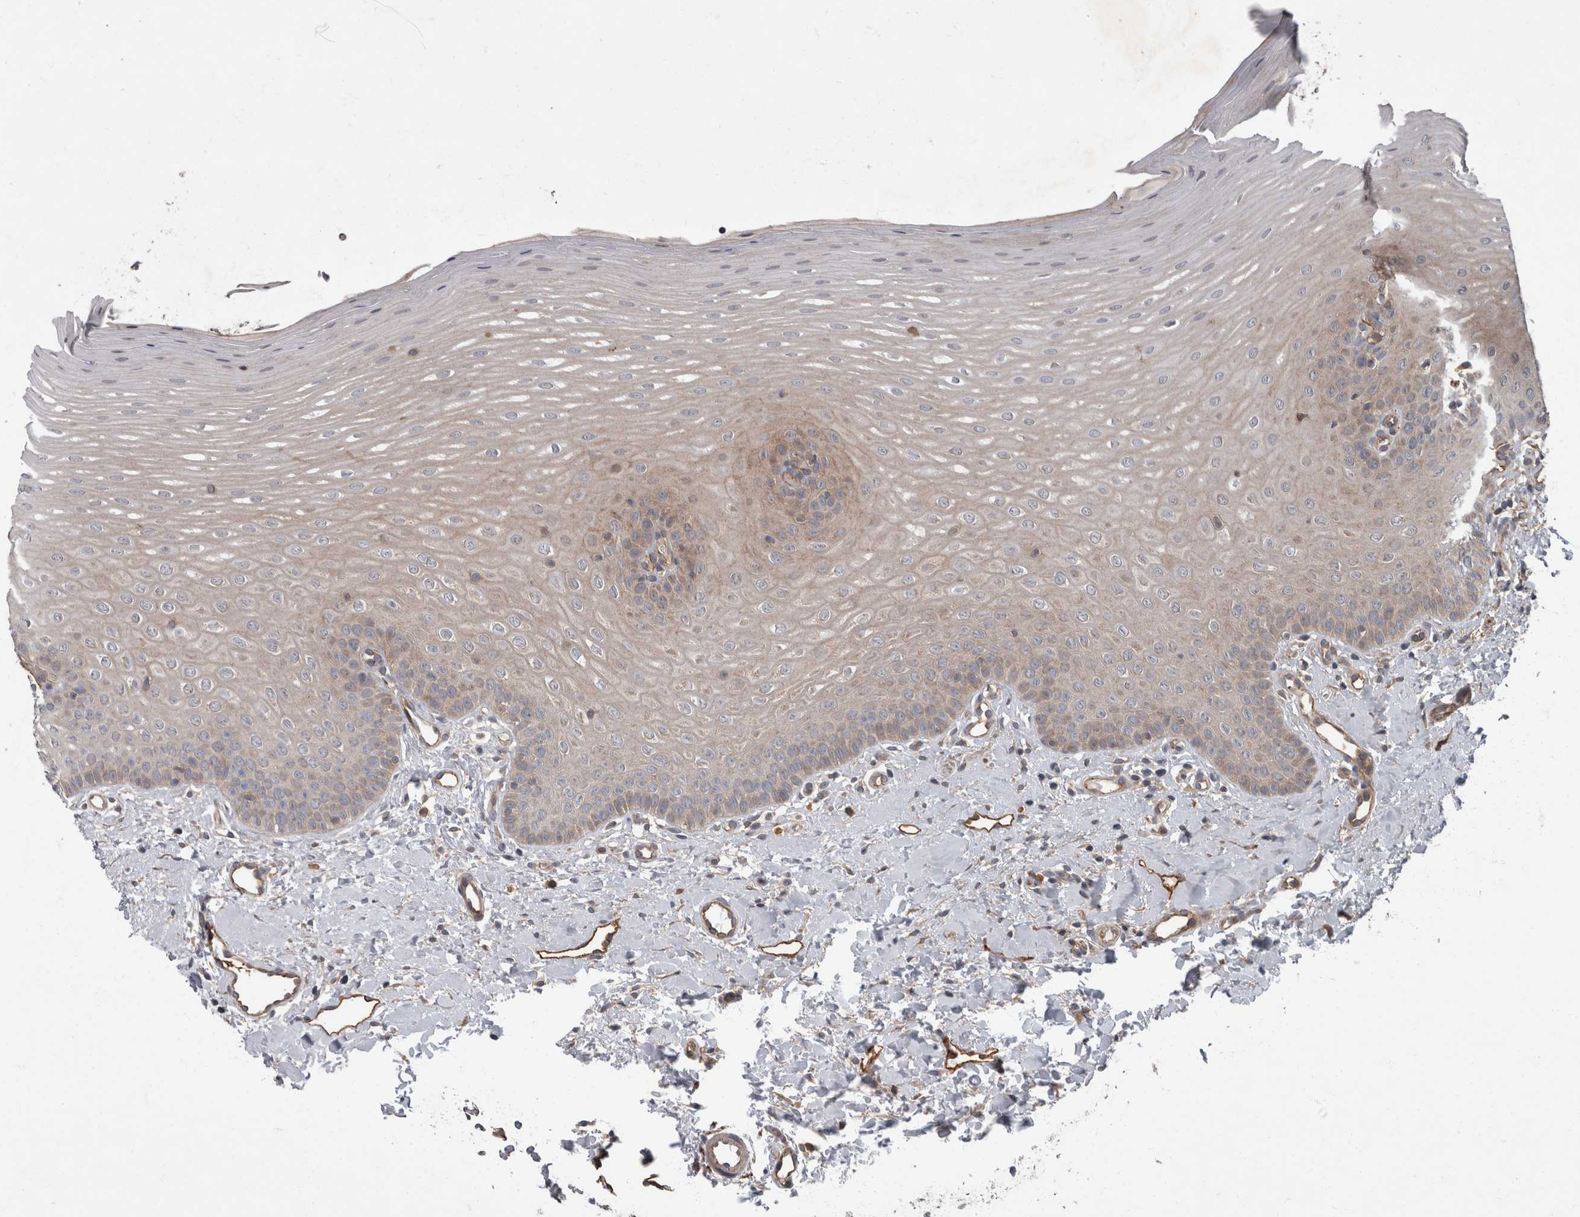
{"staining": {"intensity": "weak", "quantity": "25%-75%", "location": "cytoplasmic/membranous"}, "tissue": "oral mucosa", "cell_type": "Squamous epithelial cells", "image_type": "normal", "snomed": [{"axis": "morphology", "description": "Normal tissue, NOS"}, {"axis": "topography", "description": "Oral tissue"}], "caption": "Immunohistochemical staining of normal human oral mucosa reveals 25%-75% levels of weak cytoplasmic/membranous protein positivity in about 25%-75% of squamous epithelial cells. The protein of interest is stained brown, and the nuclei are stained in blue (DAB (3,3'-diaminobenzidine) IHC with brightfield microscopy, high magnification).", "gene": "VEGFD", "patient": {"sex": "female", "age": 39}}